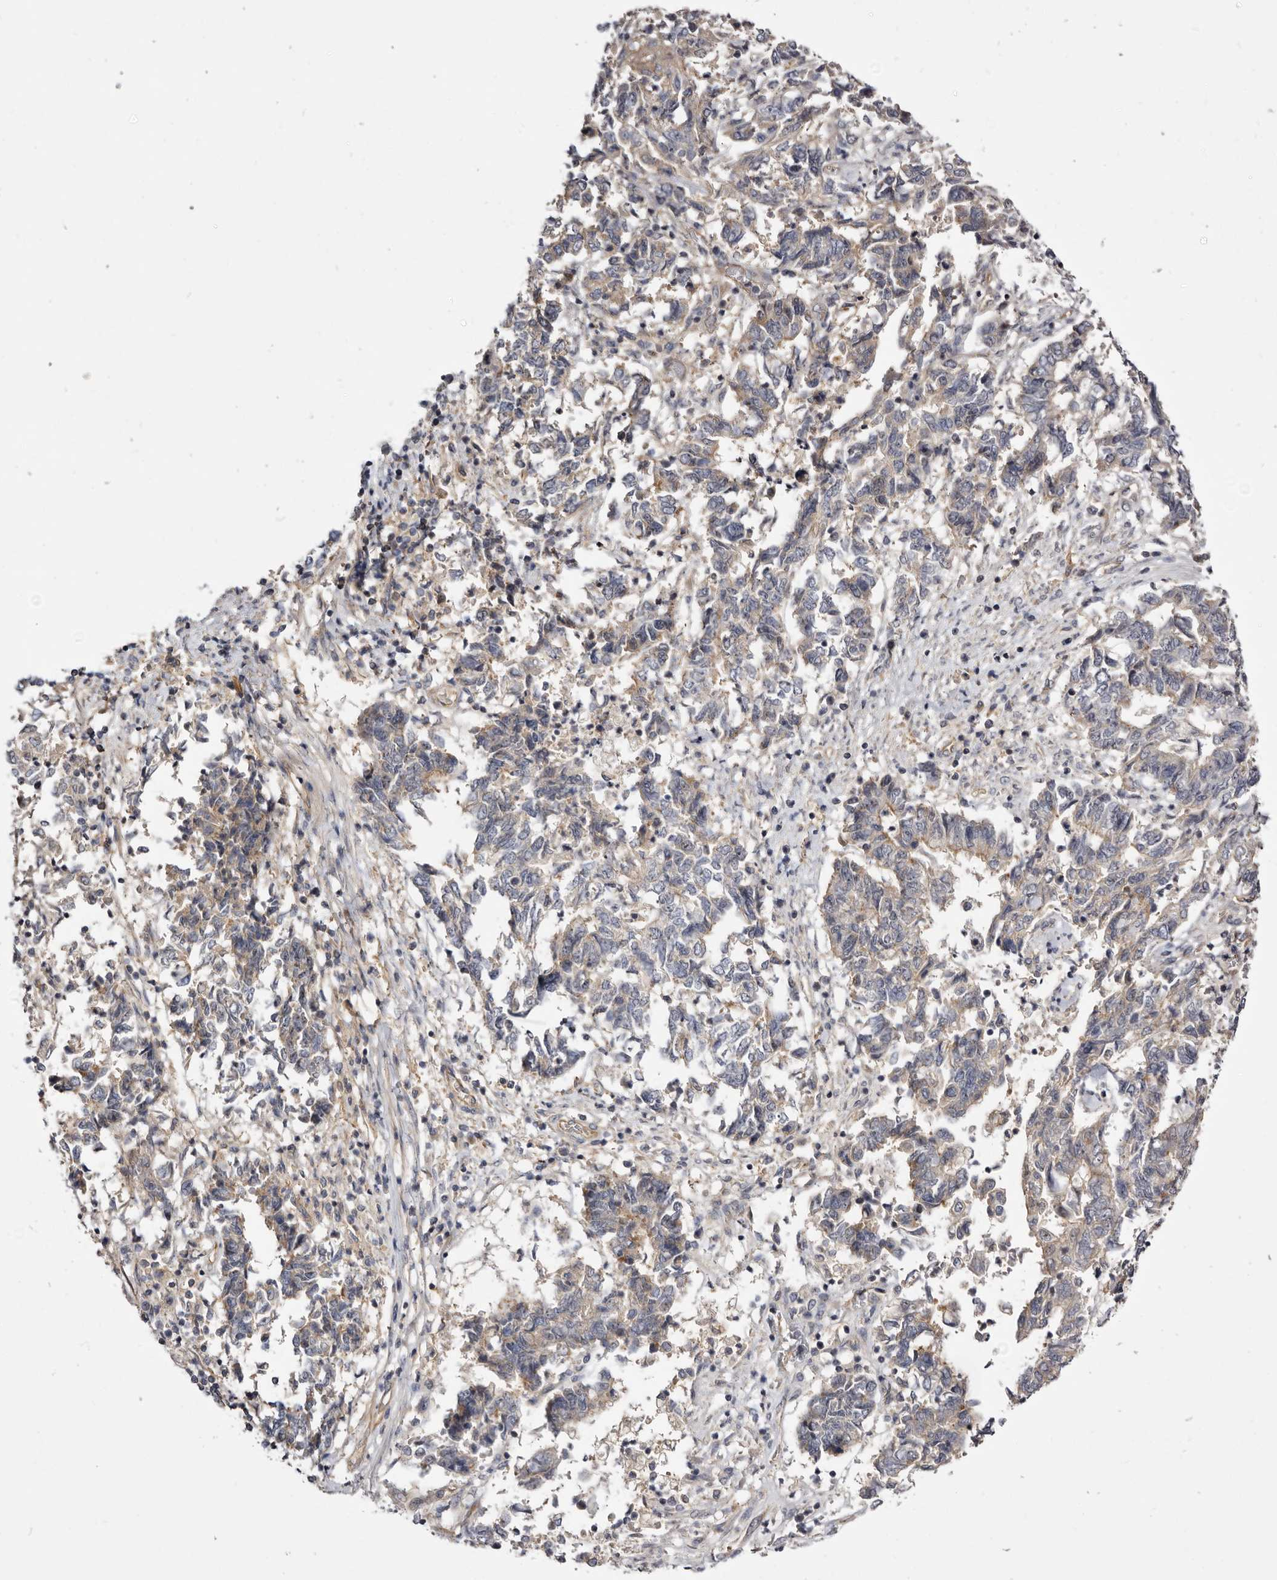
{"staining": {"intensity": "weak", "quantity": "<25%", "location": "cytoplasmic/membranous"}, "tissue": "endometrial cancer", "cell_type": "Tumor cells", "image_type": "cancer", "snomed": [{"axis": "morphology", "description": "Adenocarcinoma, NOS"}, {"axis": "topography", "description": "Endometrium"}], "caption": "High power microscopy micrograph of an immunohistochemistry photomicrograph of endometrial adenocarcinoma, revealing no significant expression in tumor cells.", "gene": "PANK4", "patient": {"sex": "female", "age": 80}}